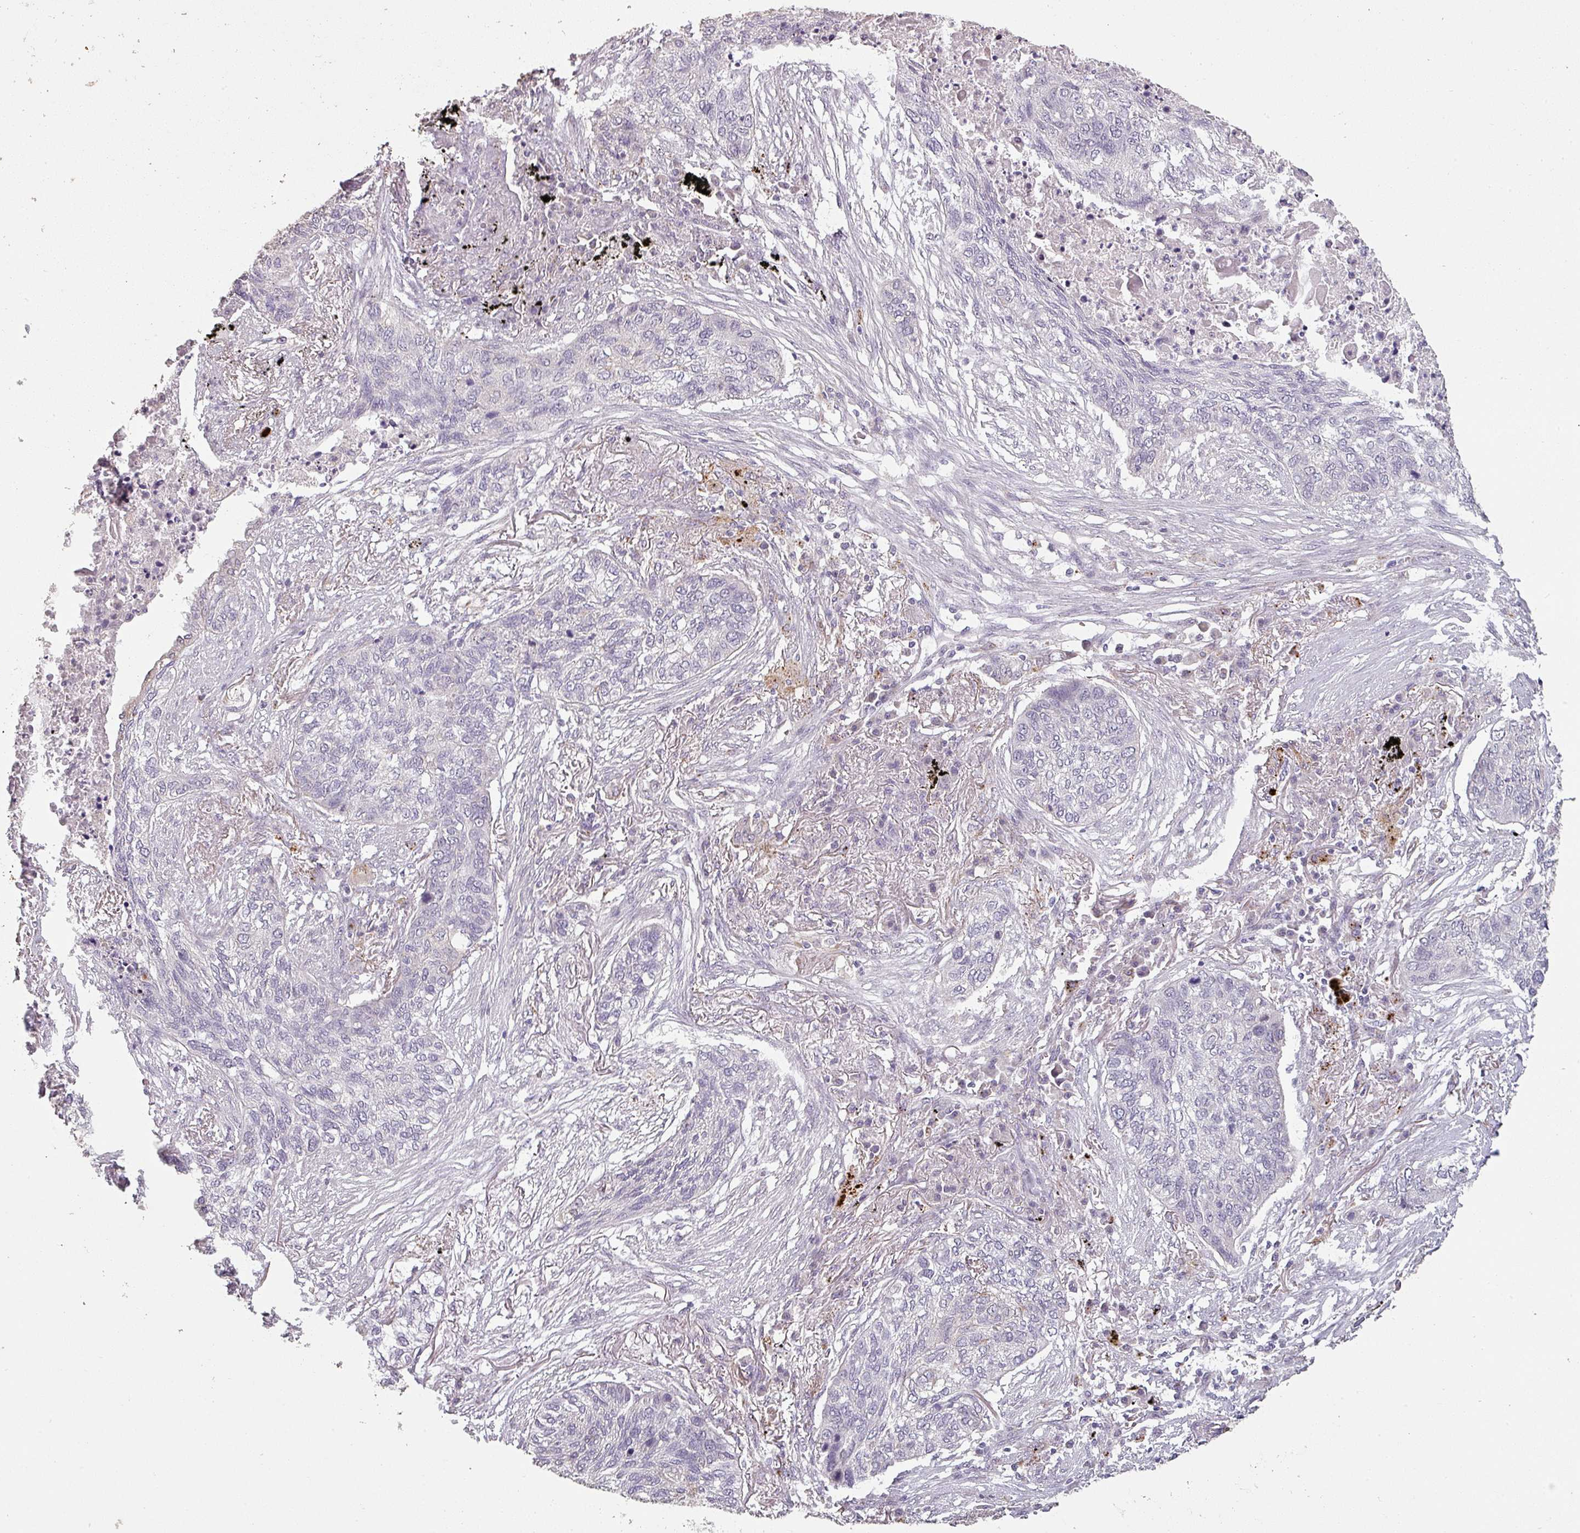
{"staining": {"intensity": "negative", "quantity": "none", "location": "none"}, "tissue": "lung cancer", "cell_type": "Tumor cells", "image_type": "cancer", "snomed": [{"axis": "morphology", "description": "Squamous cell carcinoma, NOS"}, {"axis": "topography", "description": "Lung"}], "caption": "IHC histopathology image of neoplastic tissue: human squamous cell carcinoma (lung) stained with DAB shows no significant protein expression in tumor cells. (Brightfield microscopy of DAB immunohistochemistry (IHC) at high magnification).", "gene": "LYPLA1", "patient": {"sex": "female", "age": 63}}